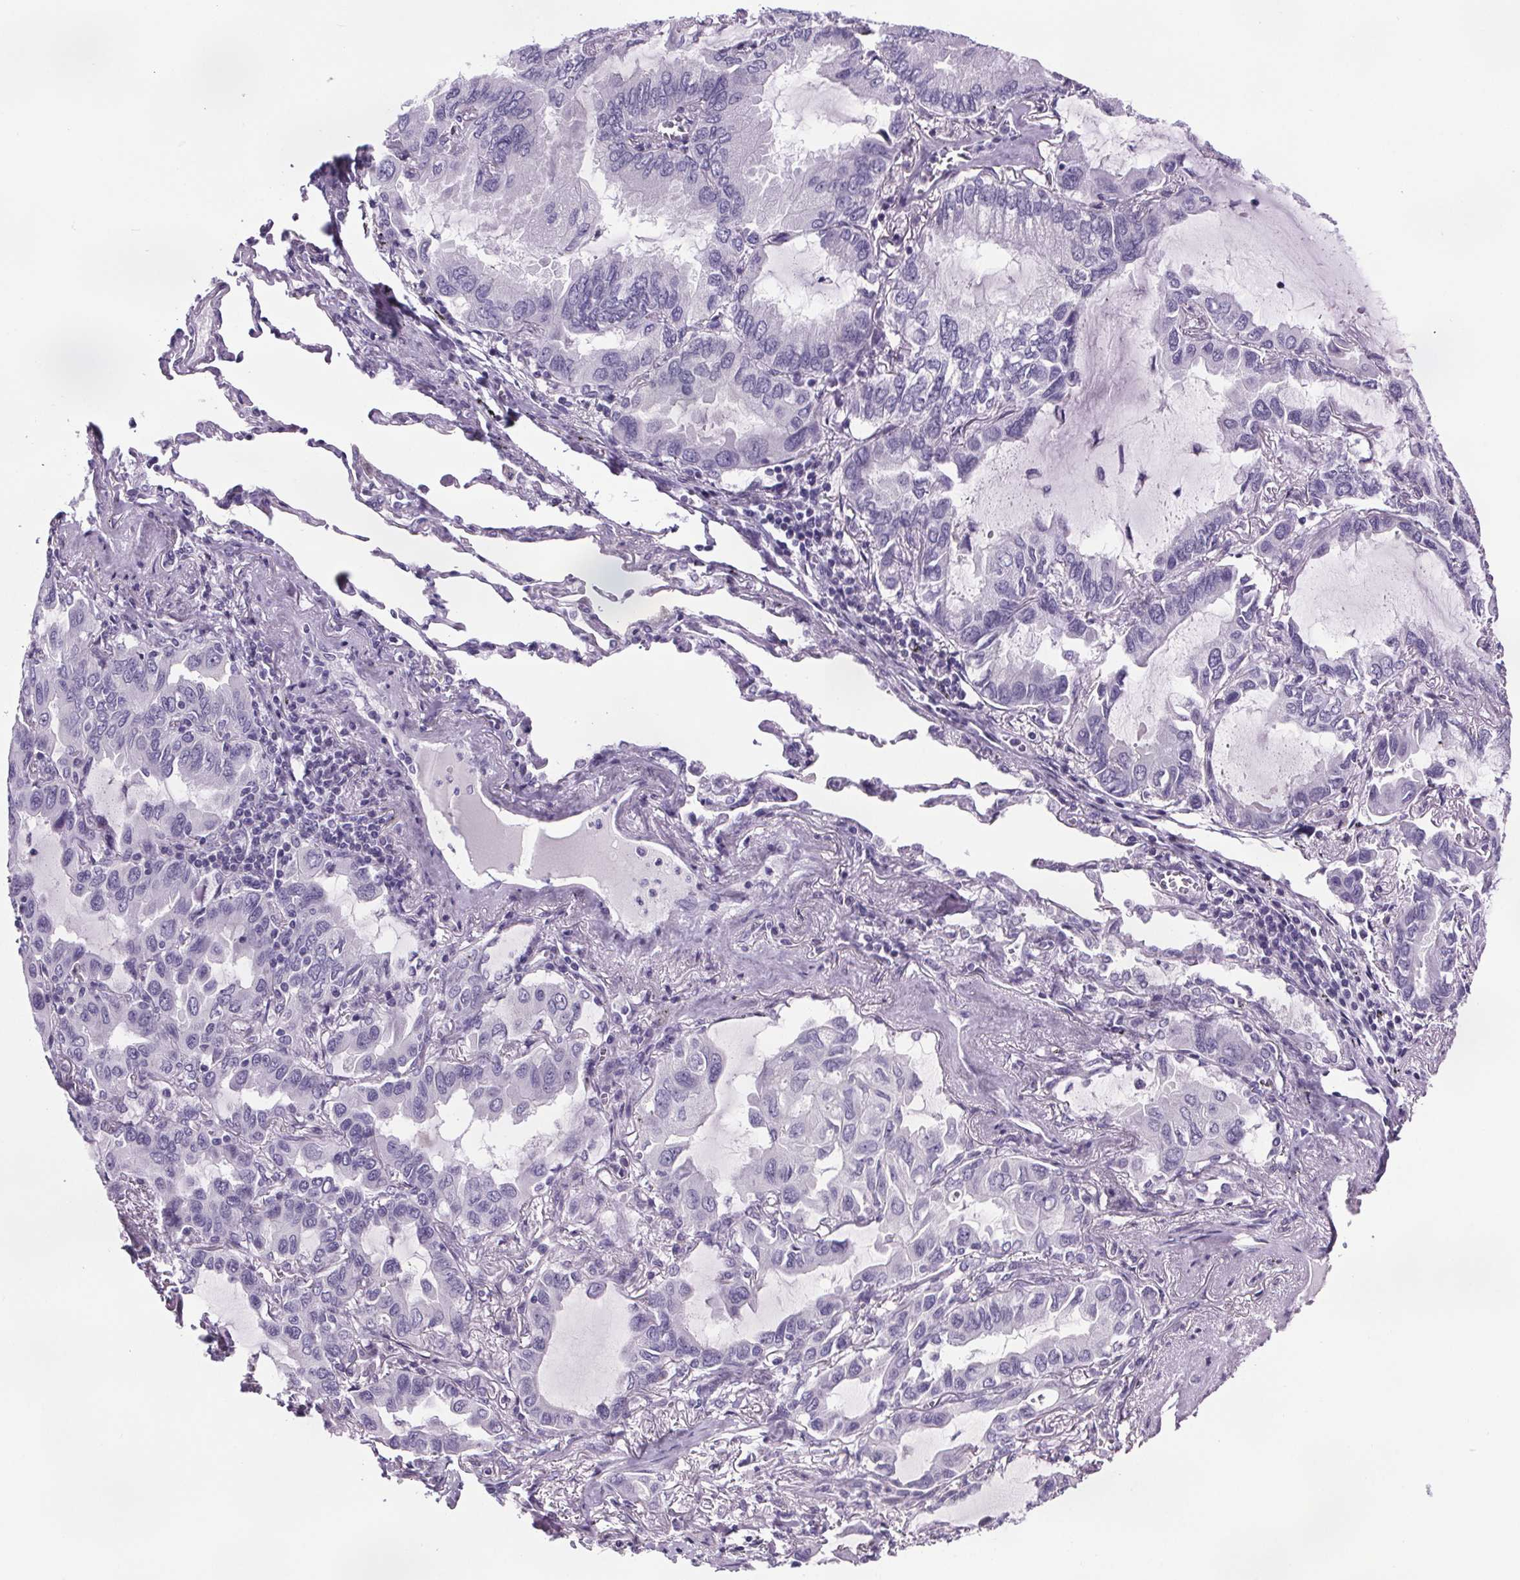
{"staining": {"intensity": "negative", "quantity": "none", "location": "none"}, "tissue": "lung cancer", "cell_type": "Tumor cells", "image_type": "cancer", "snomed": [{"axis": "morphology", "description": "Adenocarcinoma, NOS"}, {"axis": "topography", "description": "Lung"}], "caption": "A photomicrograph of human lung cancer (adenocarcinoma) is negative for staining in tumor cells.", "gene": "CUBN", "patient": {"sex": "male", "age": 64}}